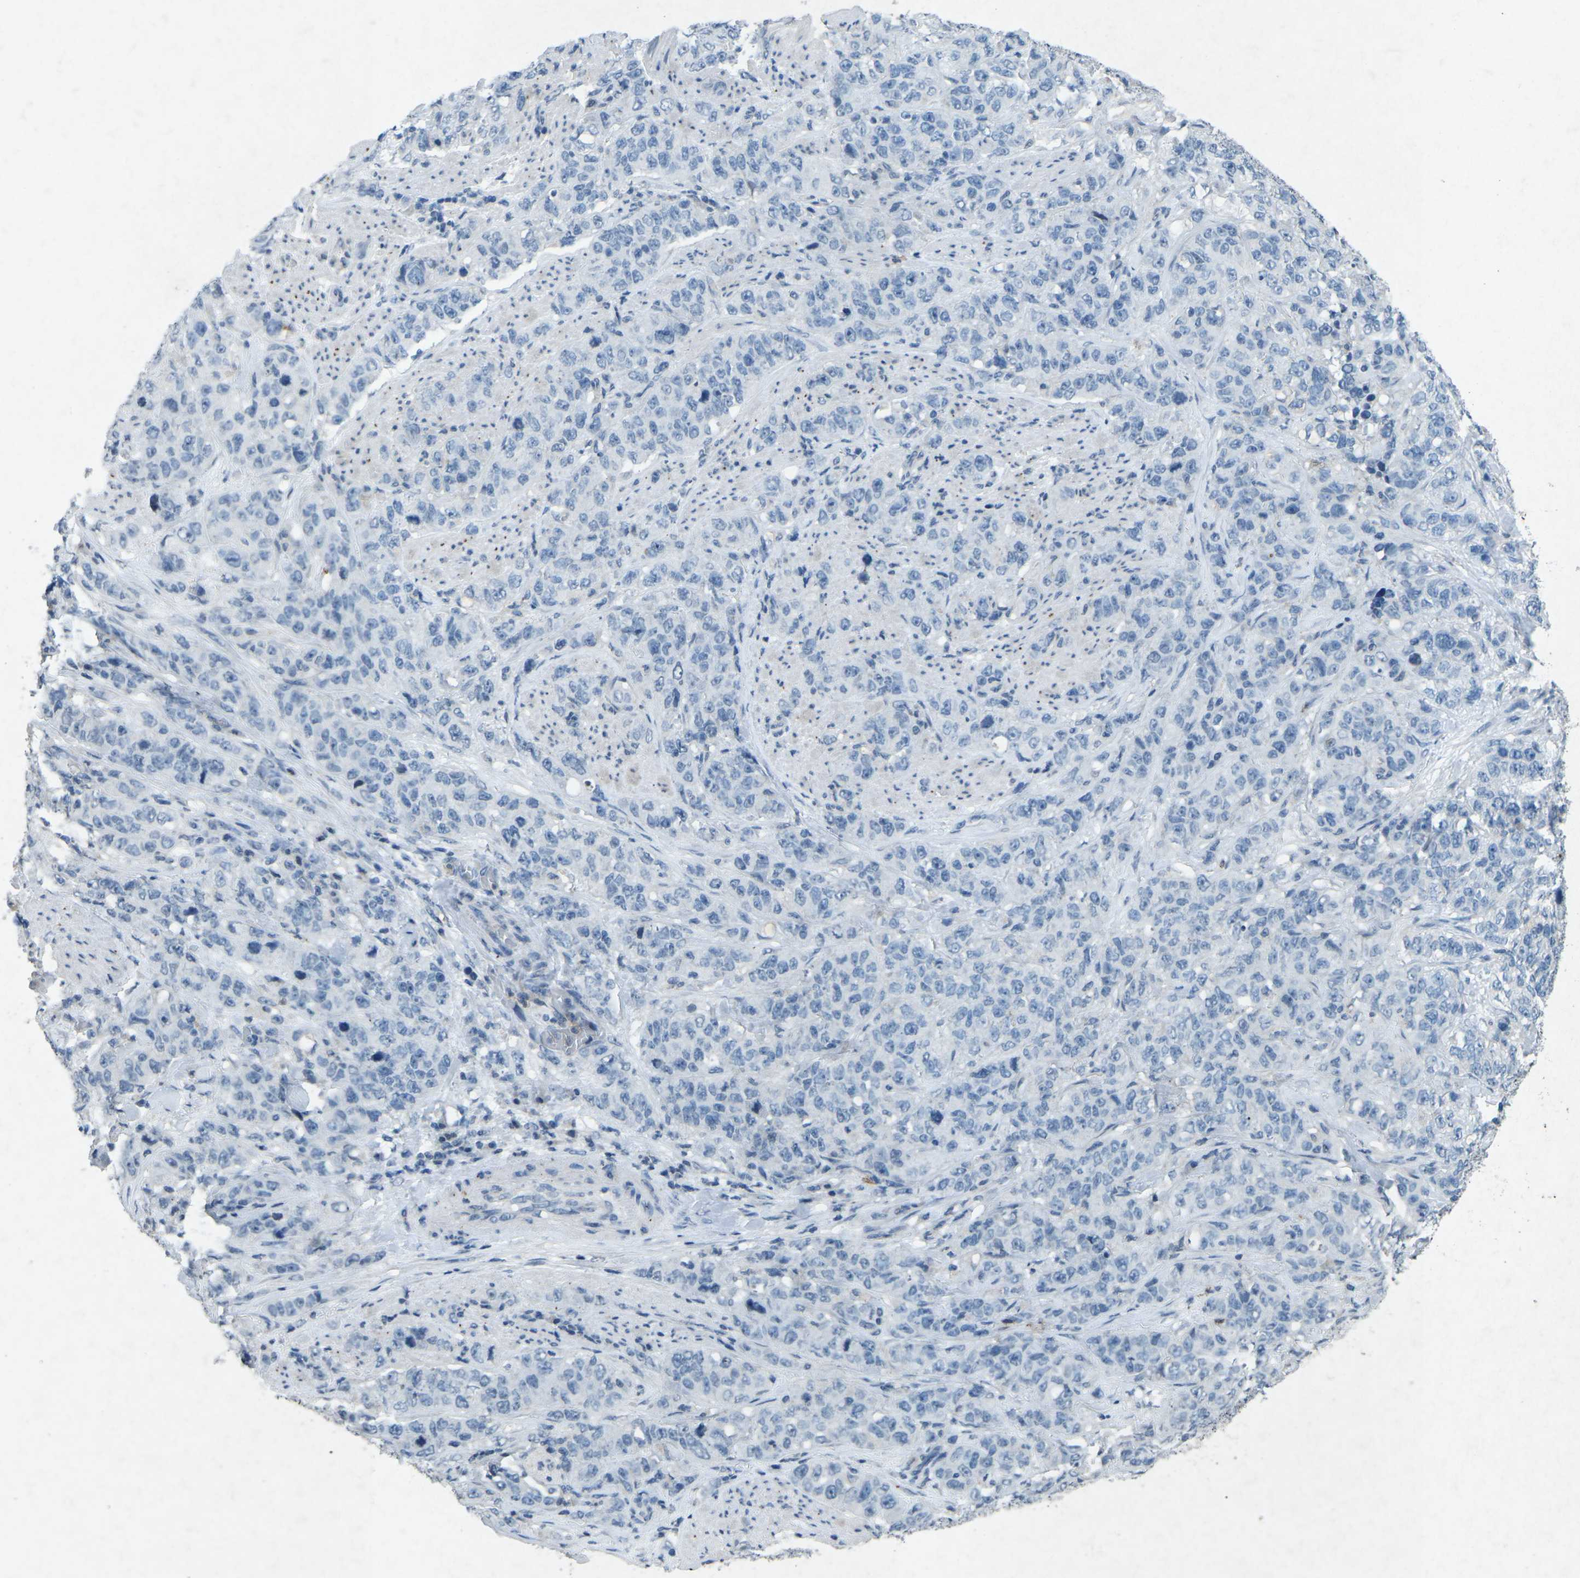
{"staining": {"intensity": "negative", "quantity": "none", "location": "none"}, "tissue": "stomach cancer", "cell_type": "Tumor cells", "image_type": "cancer", "snomed": [{"axis": "morphology", "description": "Adenocarcinoma, NOS"}, {"axis": "topography", "description": "Stomach"}], "caption": "Immunohistochemistry (IHC) of stomach adenocarcinoma reveals no staining in tumor cells.", "gene": "A1BG", "patient": {"sex": "male", "age": 48}}